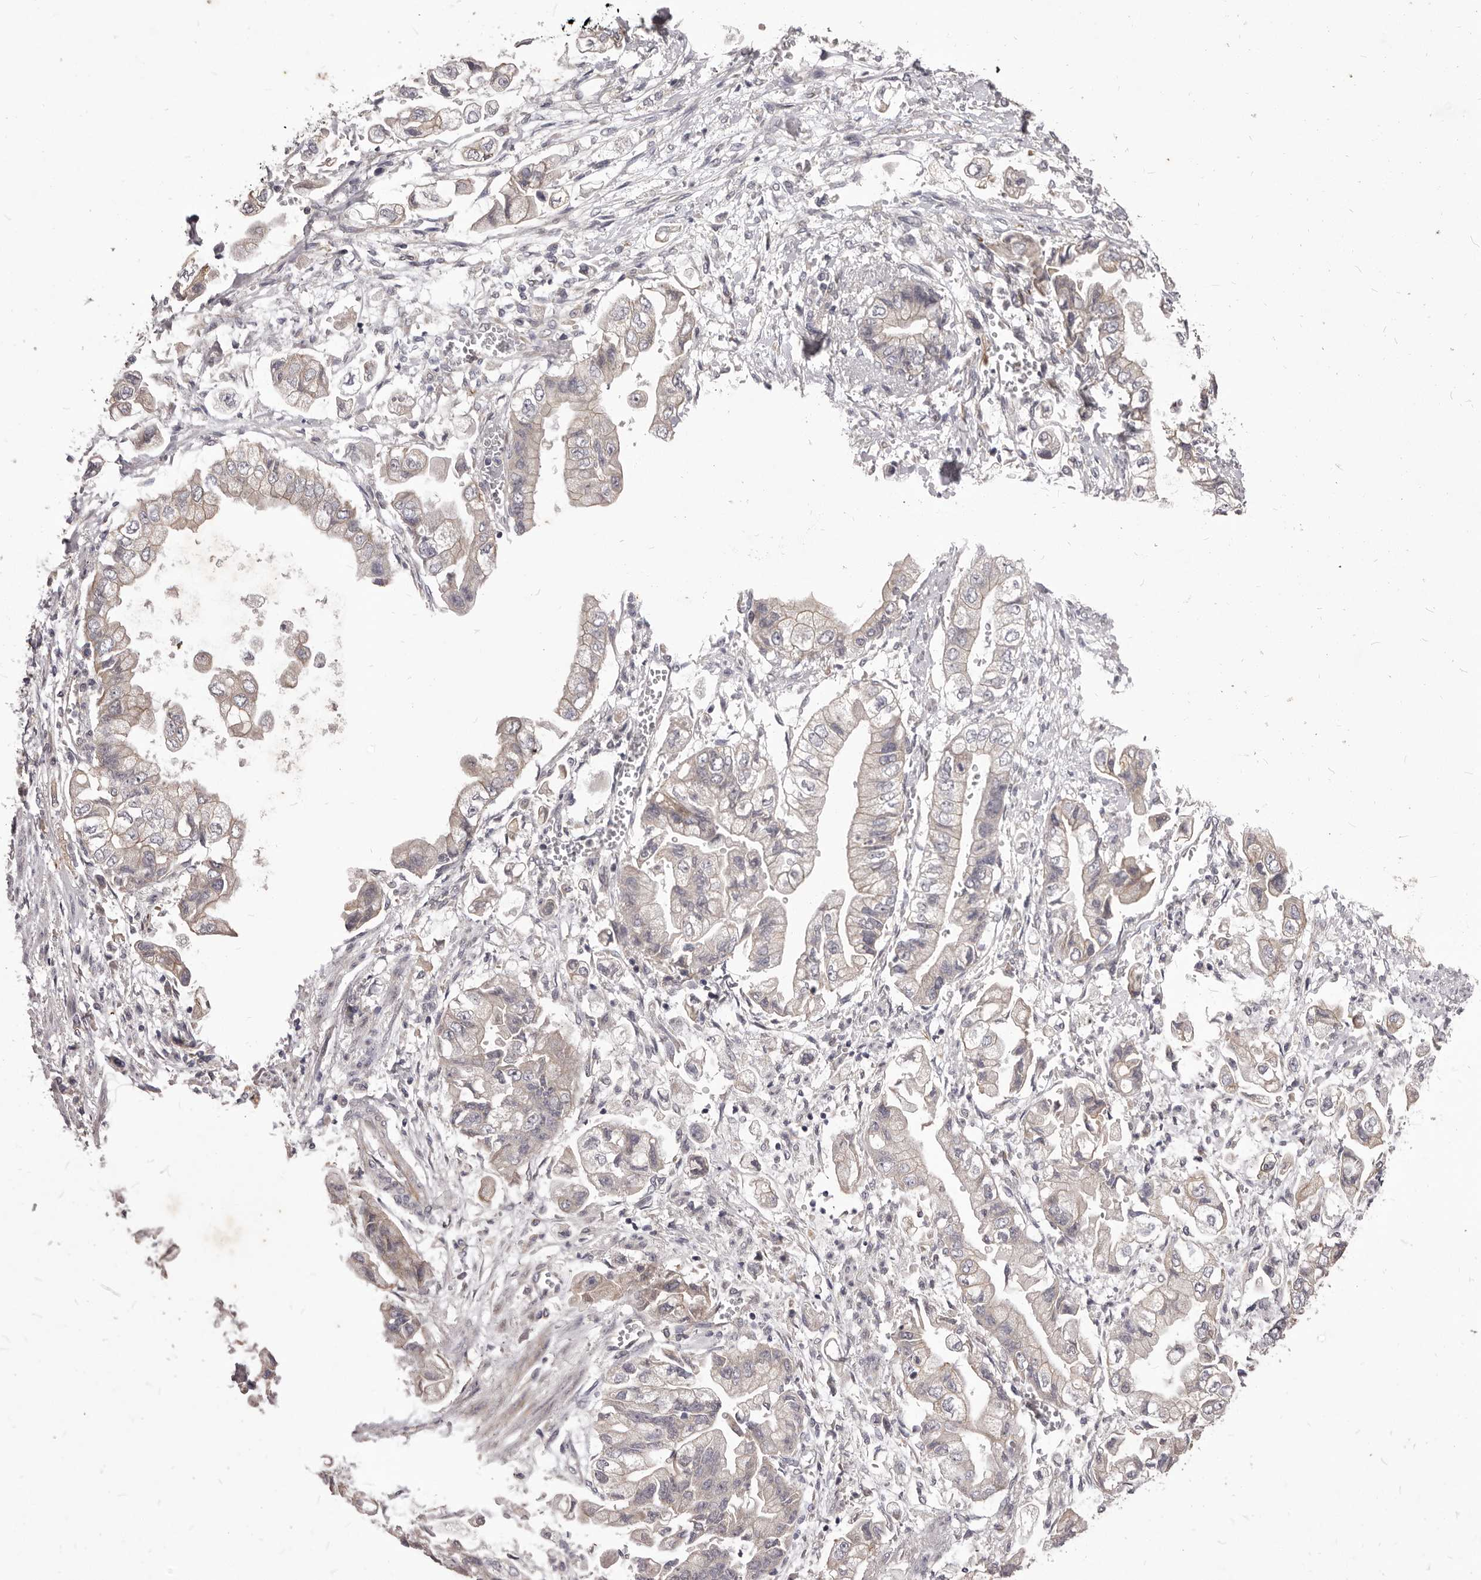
{"staining": {"intensity": "weak", "quantity": "<25%", "location": "cytoplasmic/membranous"}, "tissue": "stomach cancer", "cell_type": "Tumor cells", "image_type": "cancer", "snomed": [{"axis": "morphology", "description": "Adenocarcinoma, NOS"}, {"axis": "topography", "description": "Stomach"}], "caption": "There is no significant staining in tumor cells of stomach adenocarcinoma.", "gene": "PNRC1", "patient": {"sex": "male", "age": 62}}